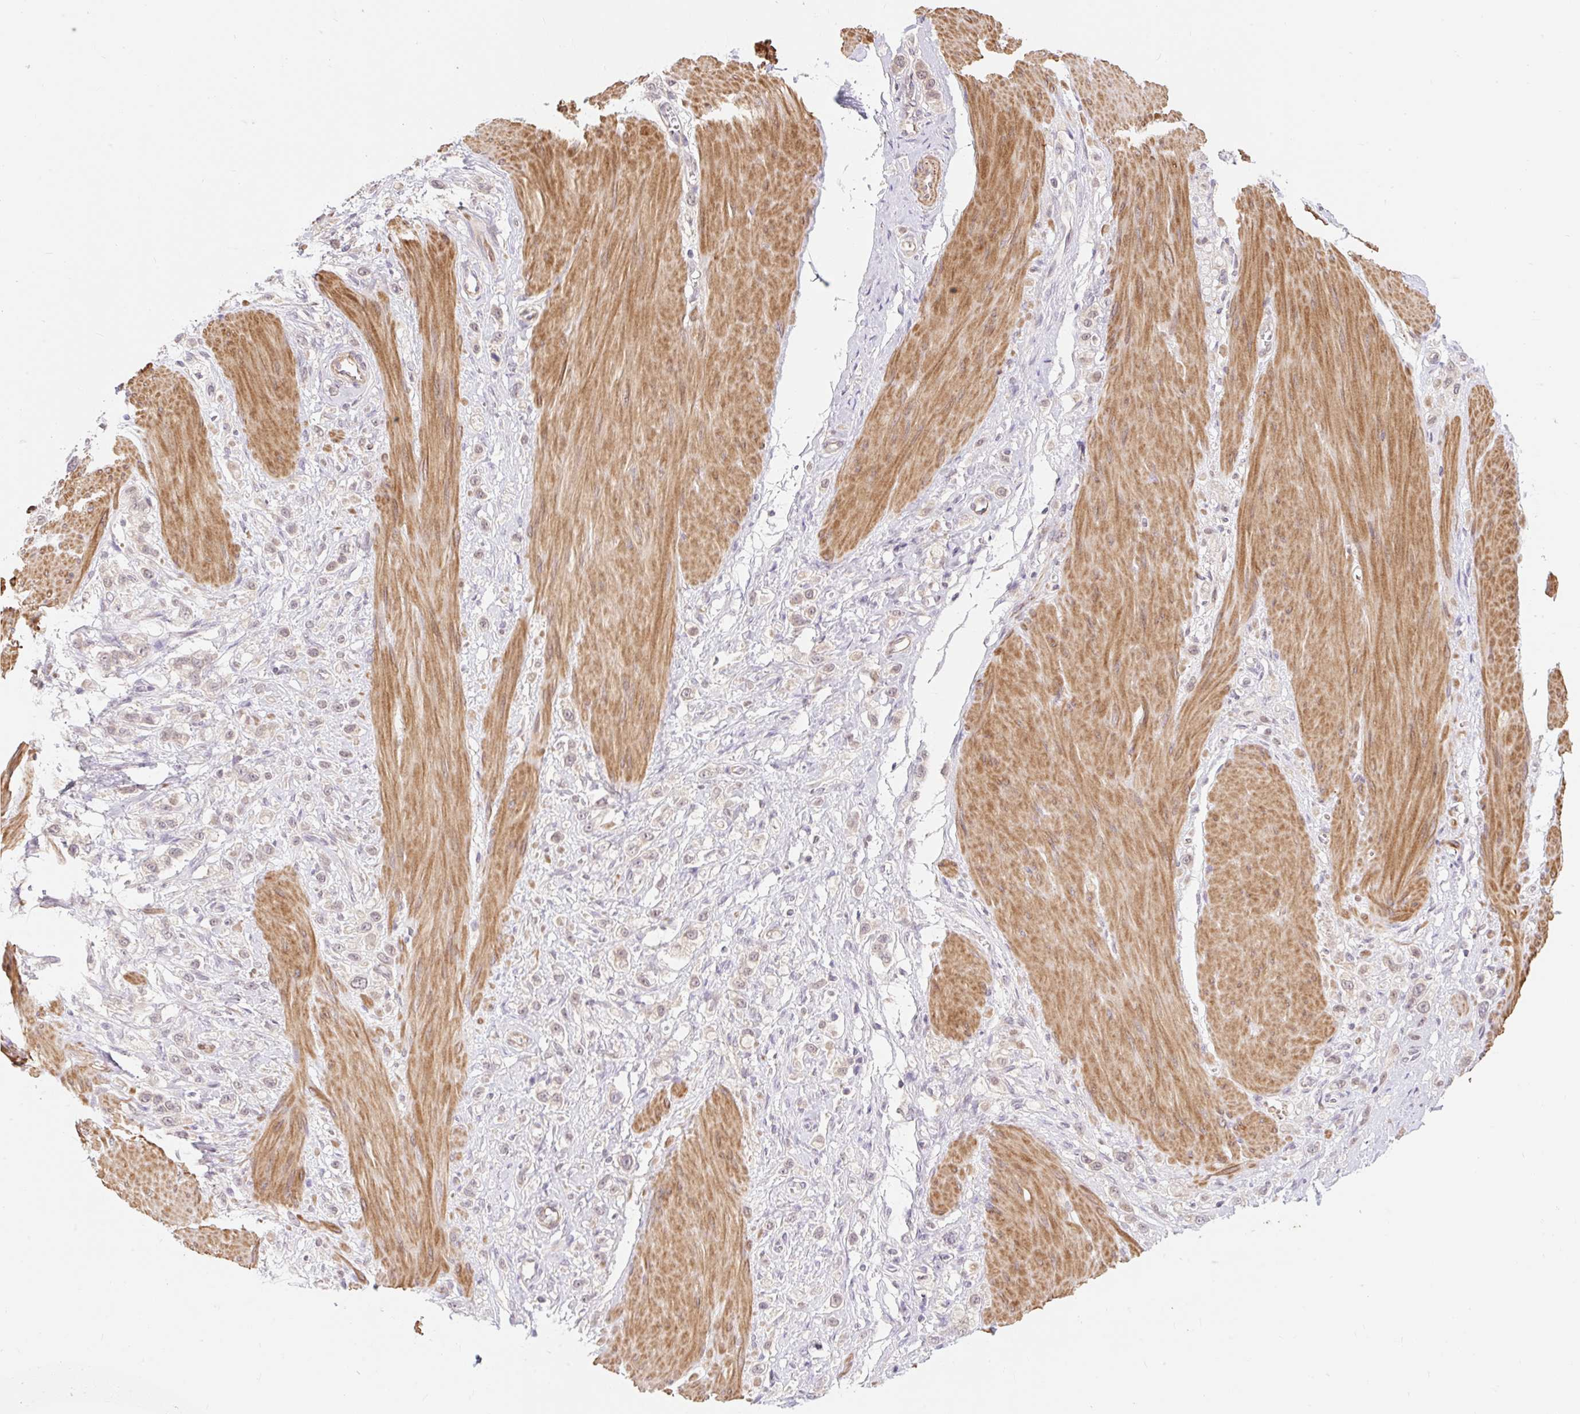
{"staining": {"intensity": "weak", "quantity": "<25%", "location": "cytoplasmic/membranous,nuclear"}, "tissue": "stomach cancer", "cell_type": "Tumor cells", "image_type": "cancer", "snomed": [{"axis": "morphology", "description": "Adenocarcinoma, NOS"}, {"axis": "topography", "description": "Stomach"}], "caption": "Tumor cells are negative for brown protein staining in stomach adenocarcinoma. (DAB (3,3'-diaminobenzidine) immunohistochemistry (IHC), high magnification).", "gene": "EMC10", "patient": {"sex": "female", "age": 65}}